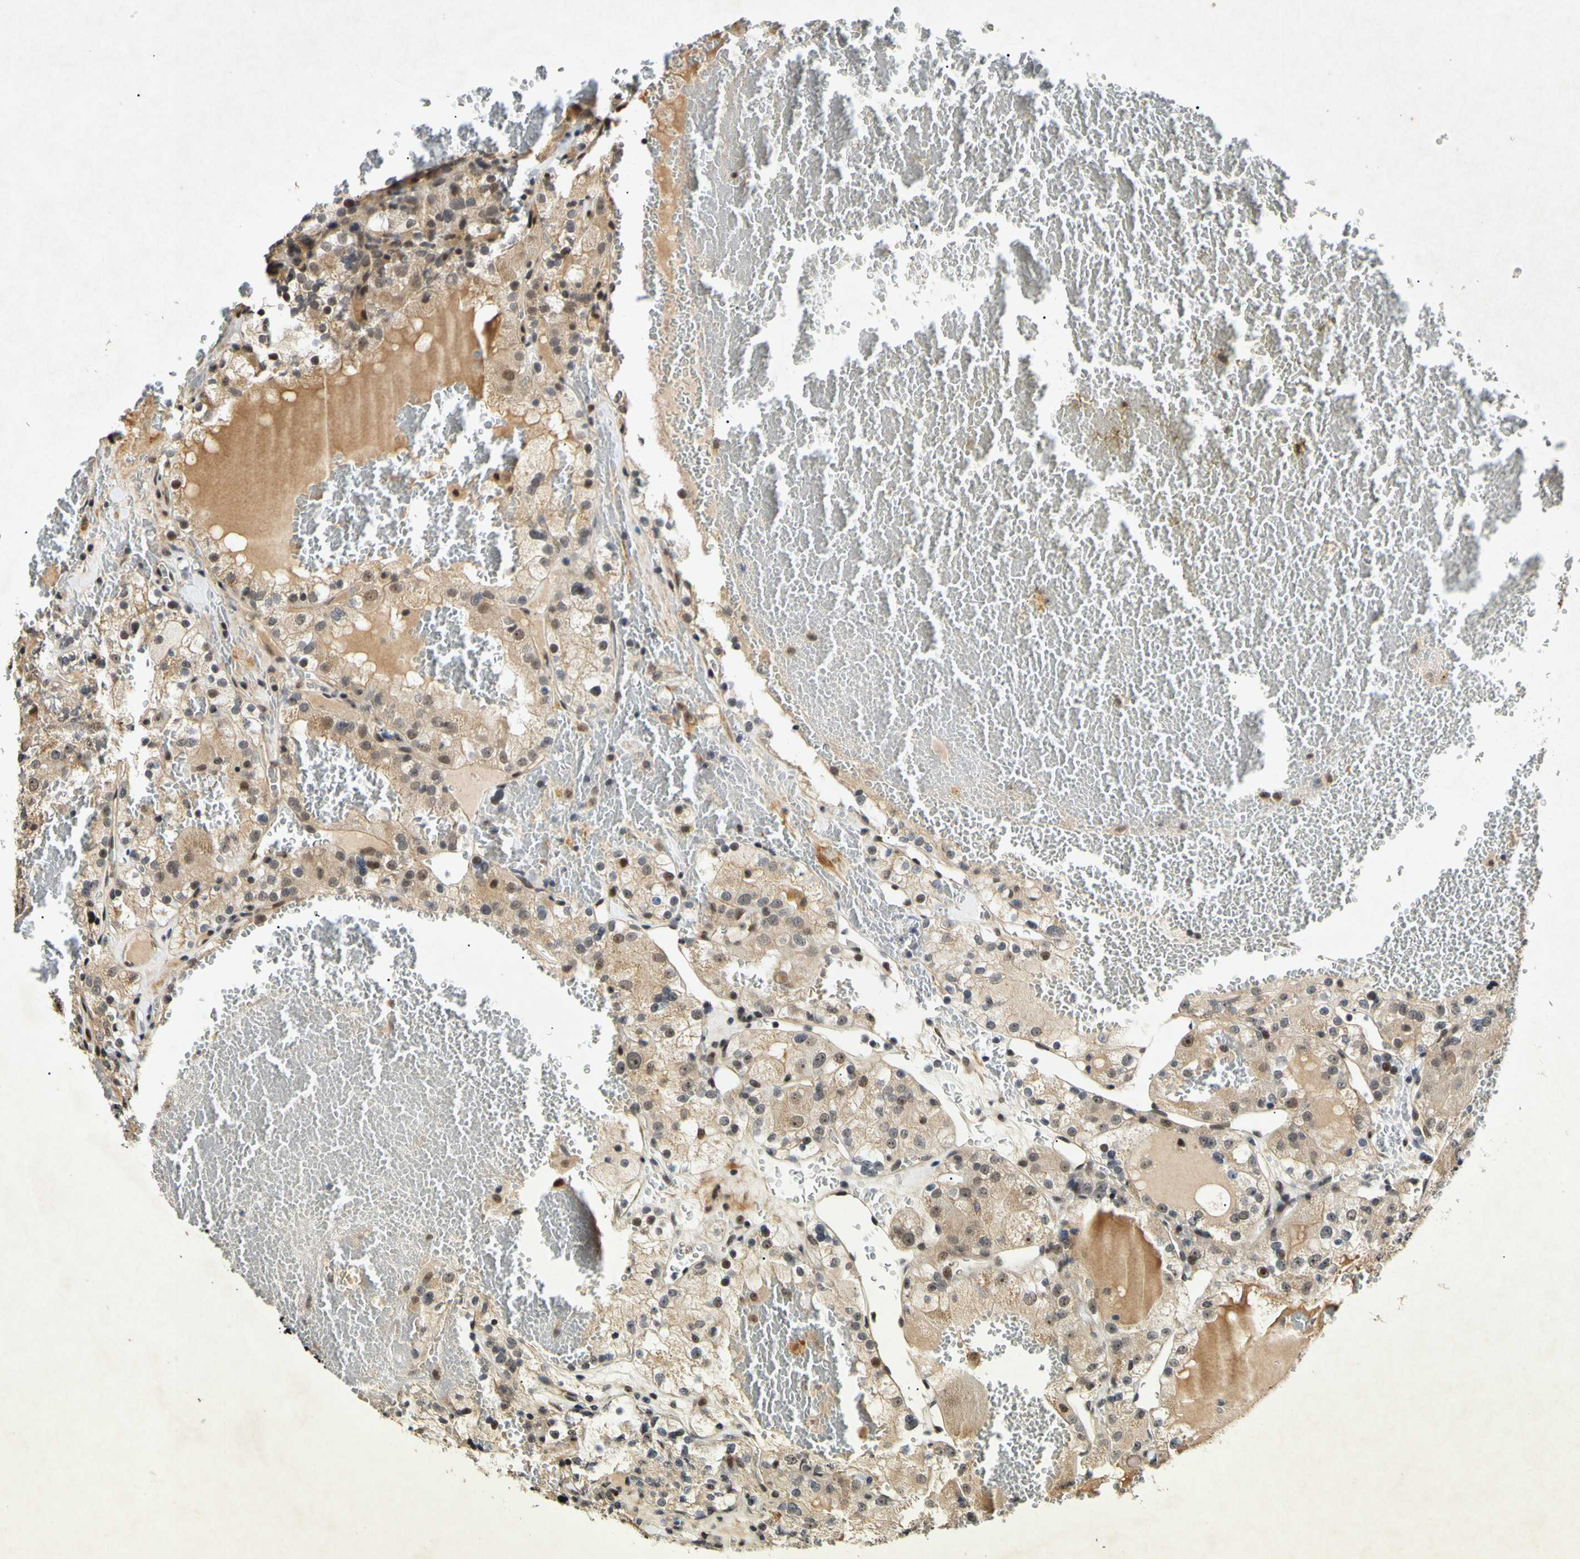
{"staining": {"intensity": "weak", "quantity": ">75%", "location": "cytoplasmic/membranous,nuclear"}, "tissue": "renal cancer", "cell_type": "Tumor cells", "image_type": "cancer", "snomed": [{"axis": "morphology", "description": "Normal tissue, NOS"}, {"axis": "morphology", "description": "Adenocarcinoma, NOS"}, {"axis": "topography", "description": "Kidney"}], "caption": "Human renal cancer stained with a brown dye exhibits weak cytoplasmic/membranous and nuclear positive expression in about >75% of tumor cells.", "gene": "POLR2F", "patient": {"sex": "male", "age": 61}}